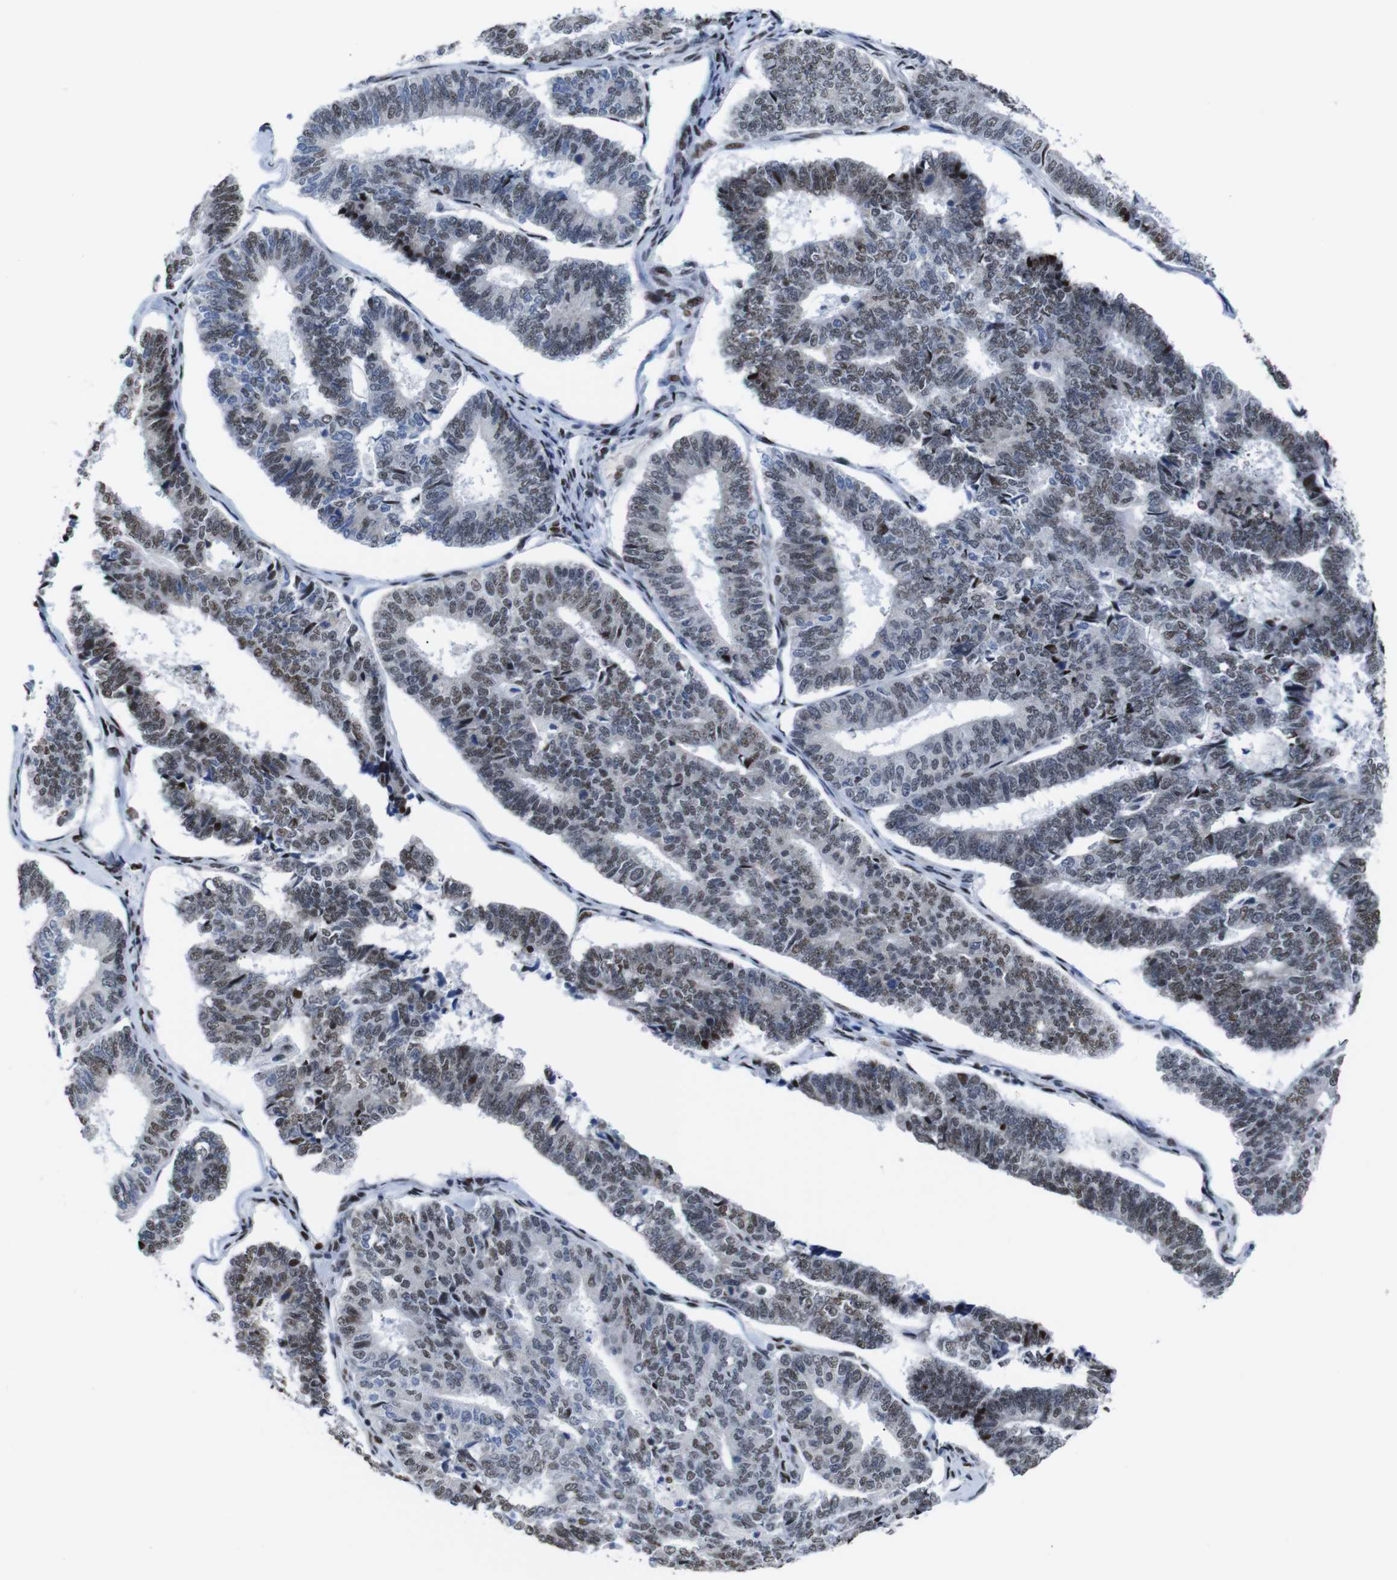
{"staining": {"intensity": "weak", "quantity": "25%-75%", "location": "nuclear"}, "tissue": "endometrial cancer", "cell_type": "Tumor cells", "image_type": "cancer", "snomed": [{"axis": "morphology", "description": "Adenocarcinoma, NOS"}, {"axis": "topography", "description": "Endometrium"}], "caption": "Tumor cells exhibit low levels of weak nuclear positivity in approximately 25%-75% of cells in endometrial cancer. Using DAB (3,3'-diaminobenzidine) (brown) and hematoxylin (blue) stains, captured at high magnification using brightfield microscopy.", "gene": "GATA6", "patient": {"sex": "female", "age": 70}}